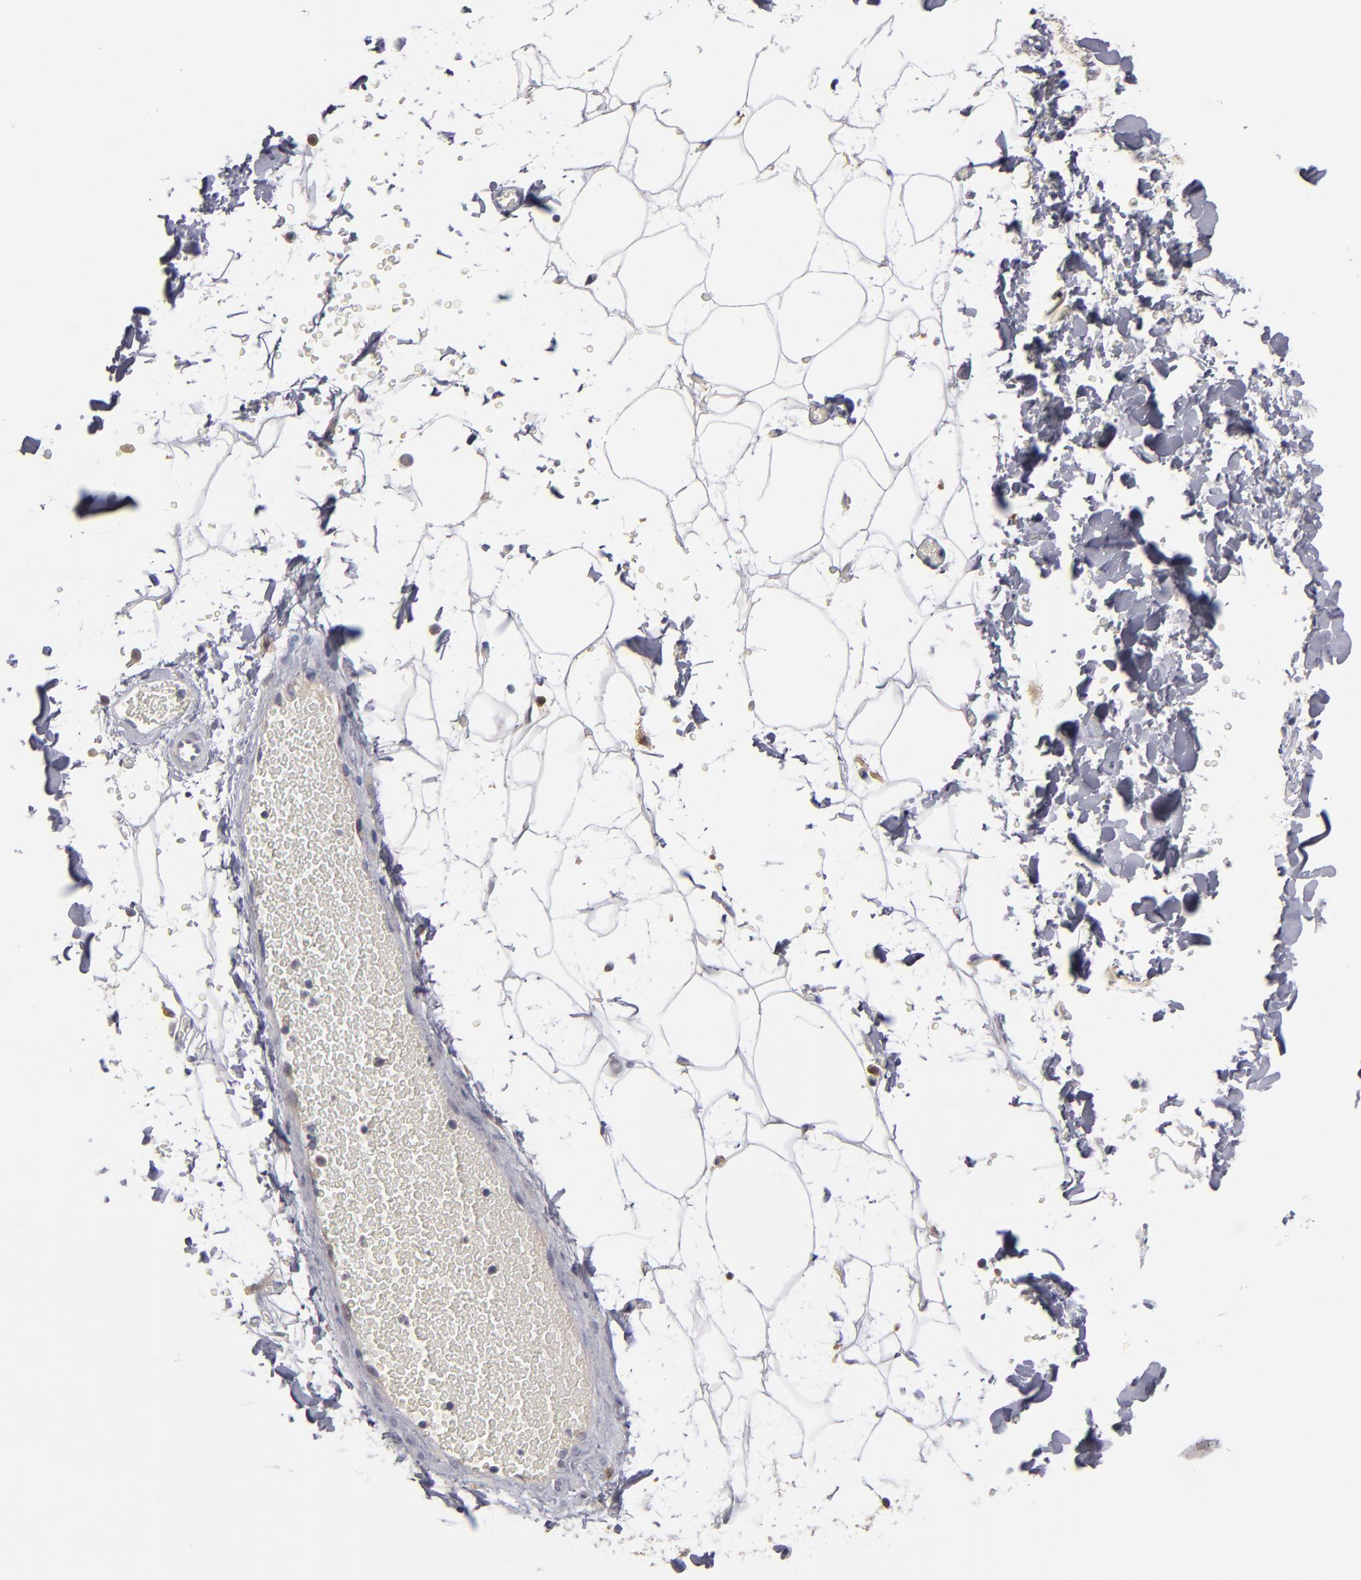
{"staining": {"intensity": "negative", "quantity": "none", "location": "none"}, "tissue": "adipose tissue", "cell_type": "Adipocytes", "image_type": "normal", "snomed": [{"axis": "morphology", "description": "Normal tissue, NOS"}, {"axis": "topography", "description": "Soft tissue"}], "caption": "A histopathology image of adipose tissue stained for a protein shows no brown staining in adipocytes. (DAB (3,3'-diaminobenzidine) immunohistochemistry with hematoxylin counter stain).", "gene": "EXD2", "patient": {"sex": "male", "age": 72}}